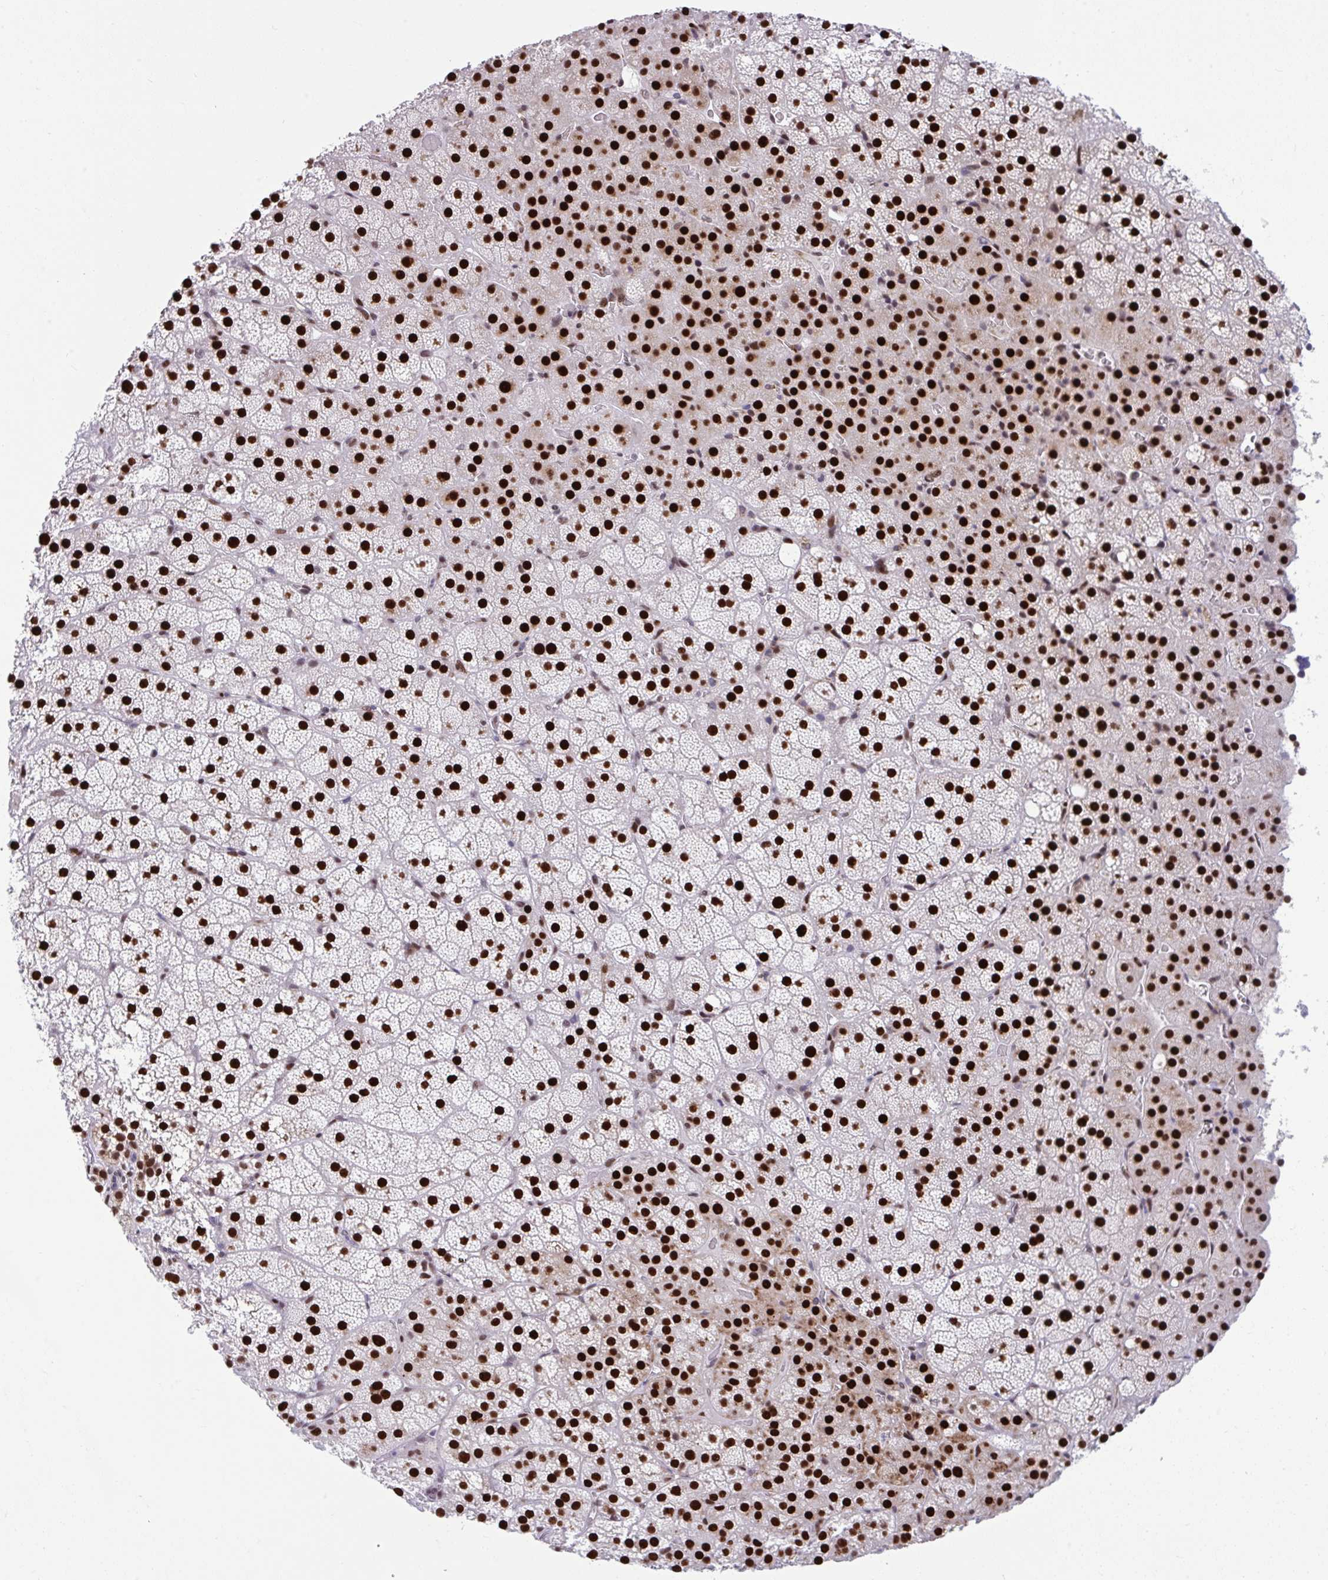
{"staining": {"intensity": "strong", "quantity": ">75%", "location": "nuclear"}, "tissue": "adrenal gland", "cell_type": "Glandular cells", "image_type": "normal", "snomed": [{"axis": "morphology", "description": "Normal tissue, NOS"}, {"axis": "topography", "description": "Adrenal gland"}], "caption": "A high-resolution photomicrograph shows immunohistochemistry staining of unremarkable adrenal gland, which demonstrates strong nuclear expression in about >75% of glandular cells.", "gene": "SLC35C2", "patient": {"sex": "male", "age": 53}}